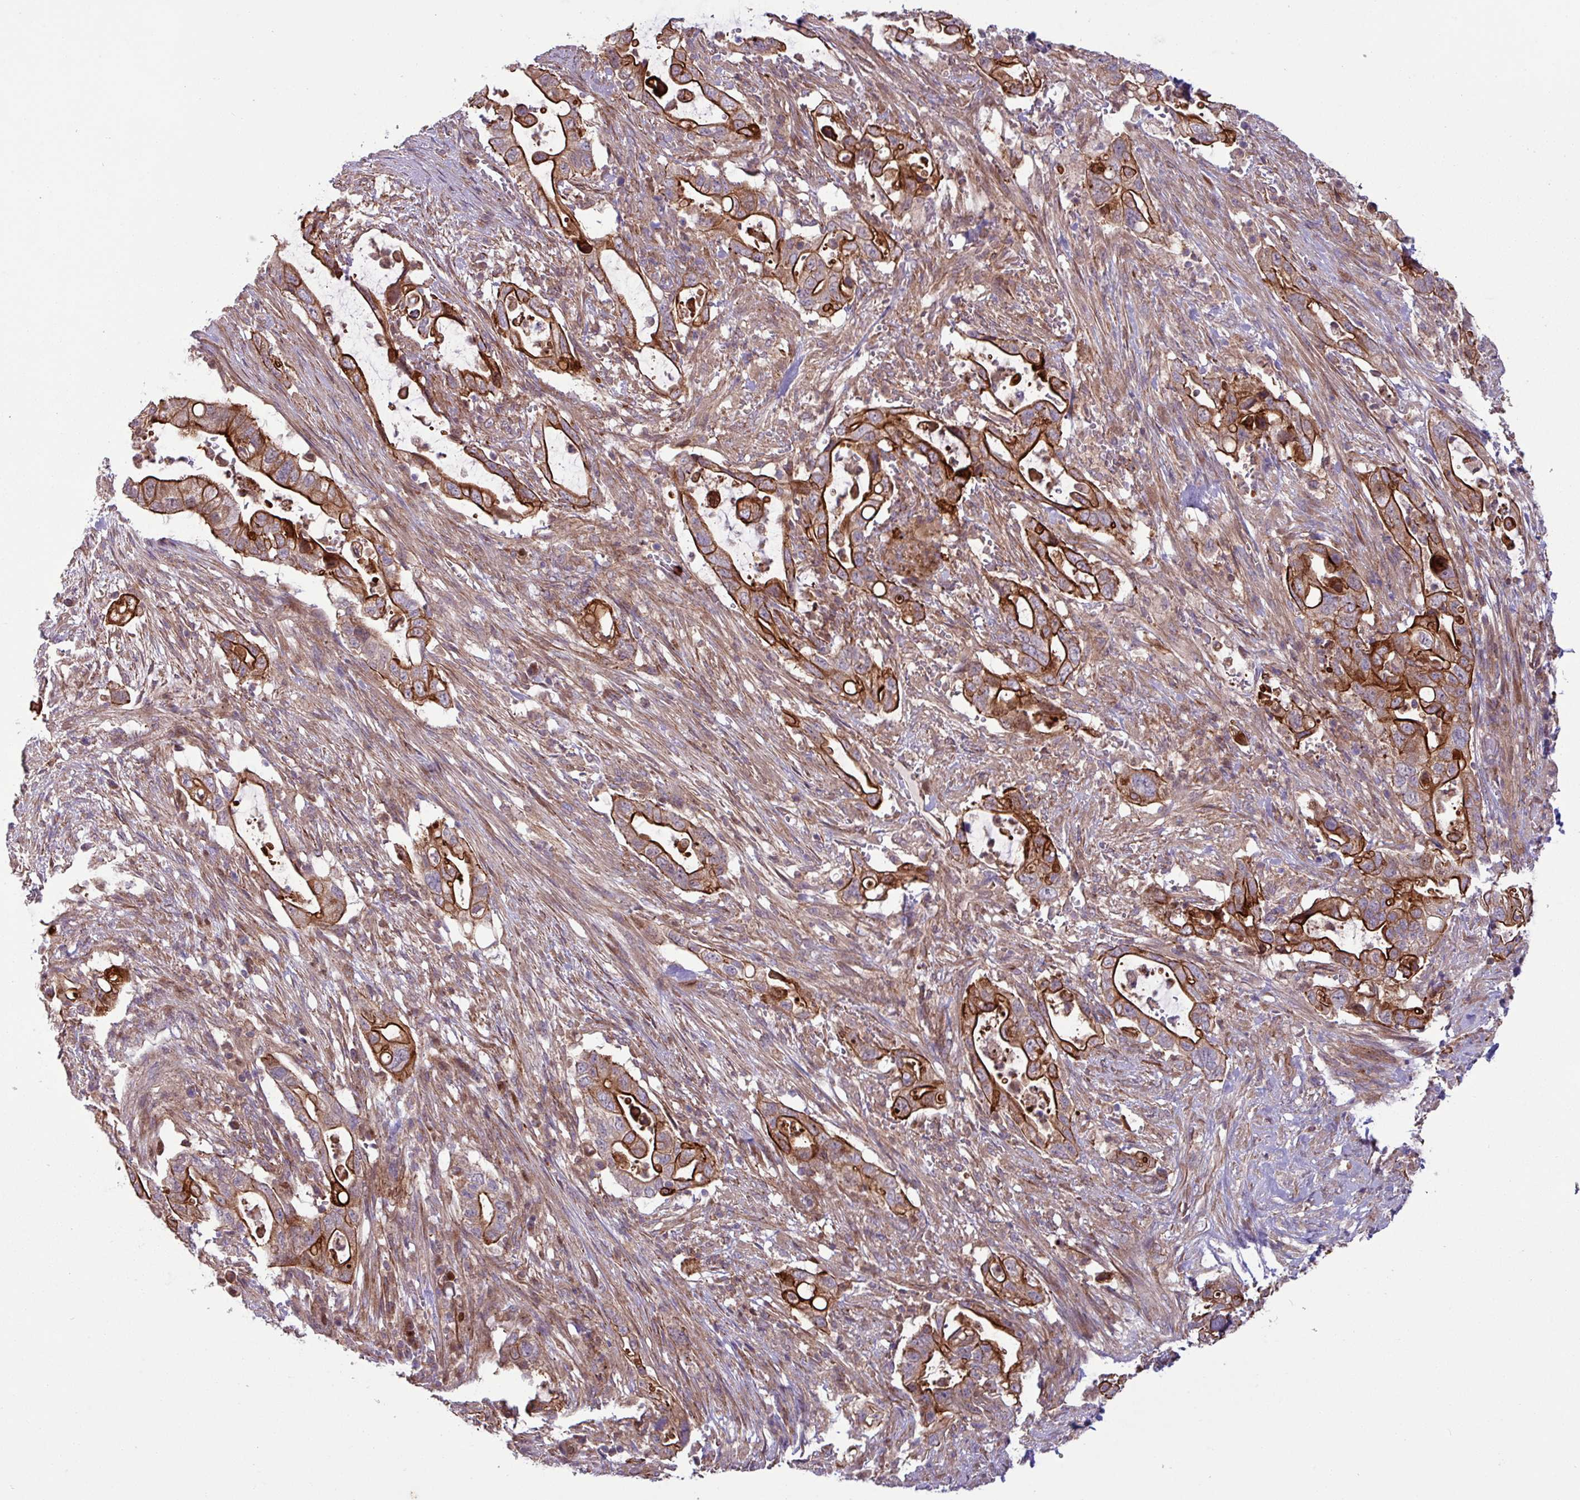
{"staining": {"intensity": "strong", "quantity": ">75%", "location": "cytoplasmic/membranous"}, "tissue": "pancreatic cancer", "cell_type": "Tumor cells", "image_type": "cancer", "snomed": [{"axis": "morphology", "description": "Adenocarcinoma, NOS"}, {"axis": "topography", "description": "Pancreas"}], "caption": "Protein expression by immunohistochemistry (IHC) demonstrates strong cytoplasmic/membranous positivity in about >75% of tumor cells in pancreatic cancer.", "gene": "CNTRL", "patient": {"sex": "female", "age": 72}}